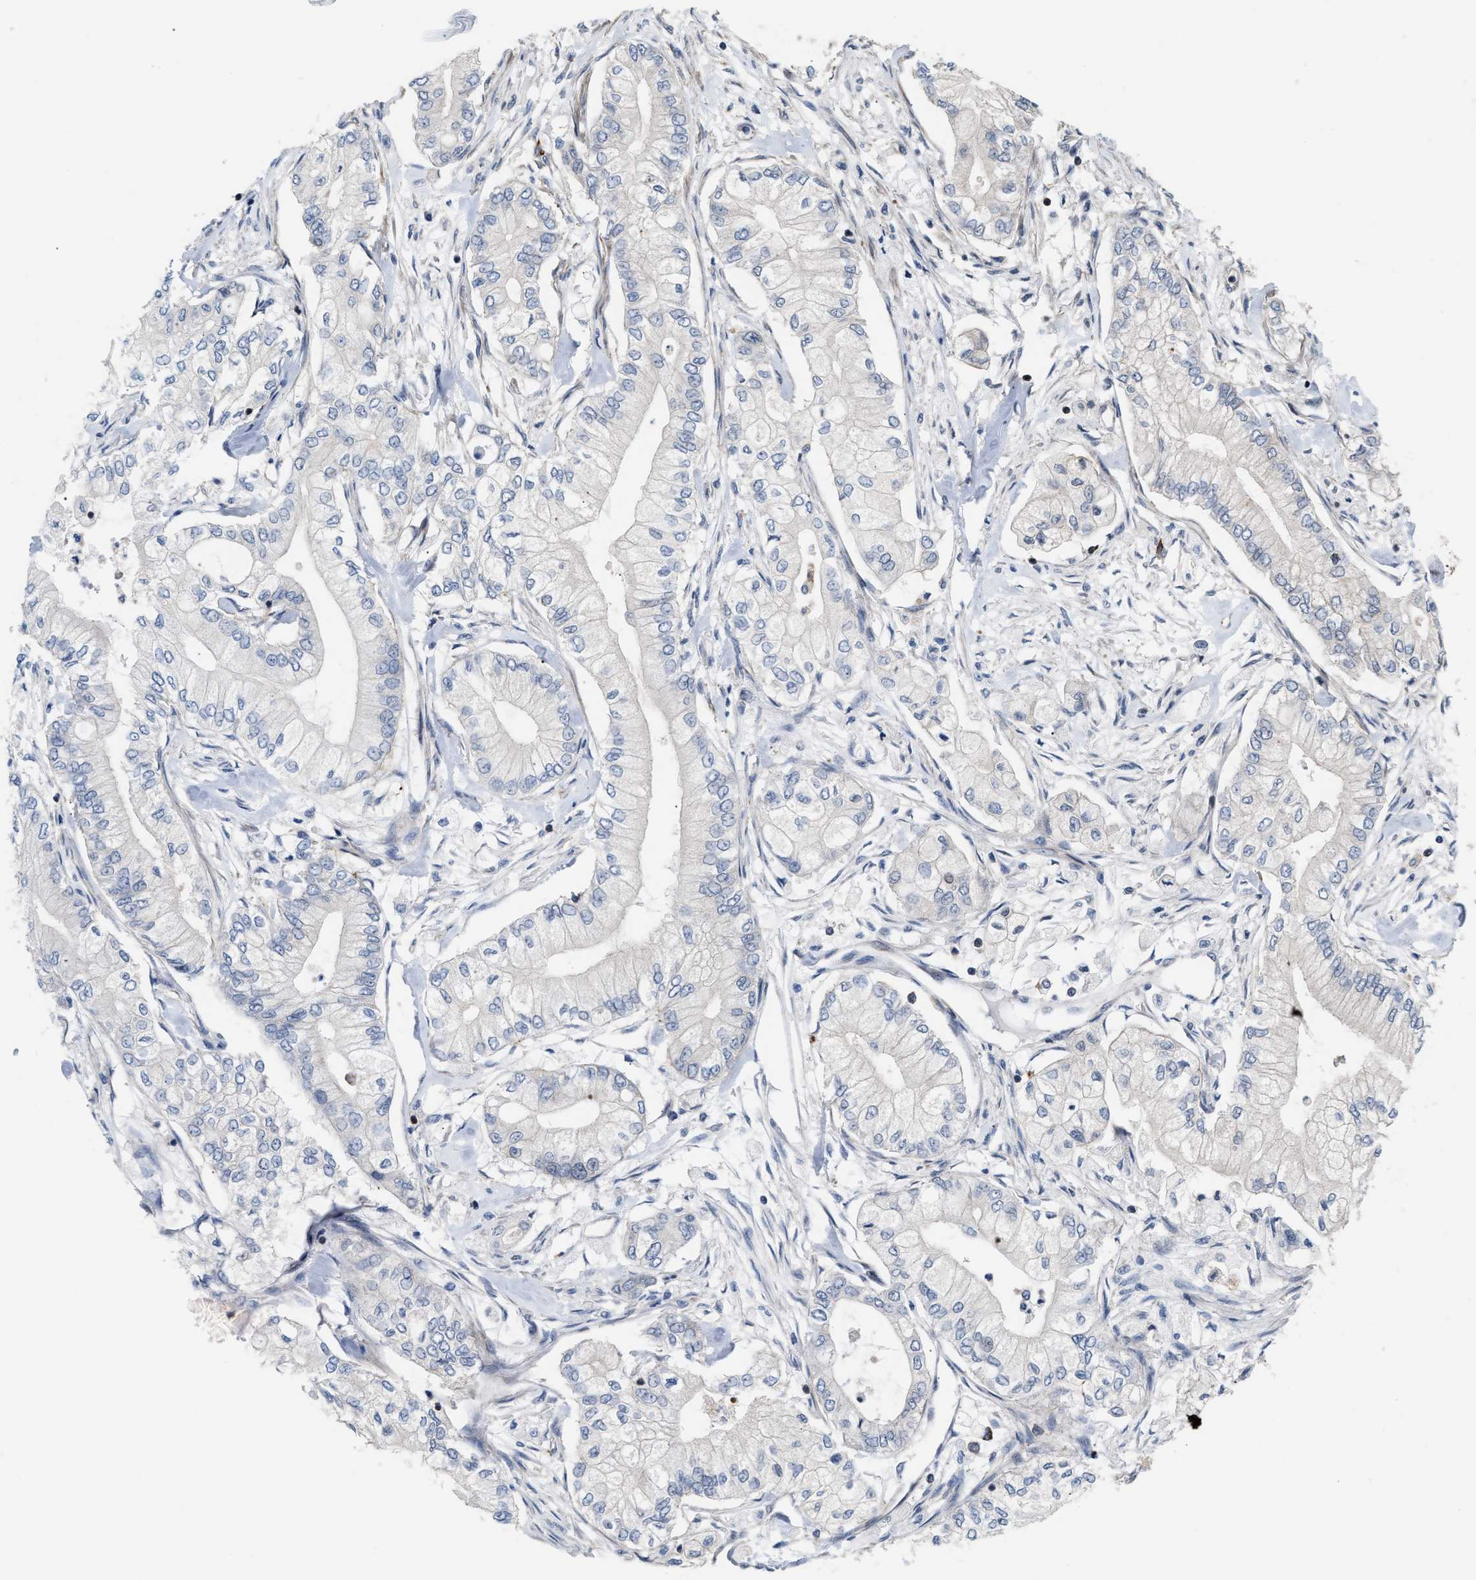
{"staining": {"intensity": "negative", "quantity": "none", "location": "none"}, "tissue": "pancreatic cancer", "cell_type": "Tumor cells", "image_type": "cancer", "snomed": [{"axis": "morphology", "description": "Adenocarcinoma, NOS"}, {"axis": "topography", "description": "Pancreas"}], "caption": "DAB immunohistochemical staining of human pancreatic adenocarcinoma displays no significant staining in tumor cells.", "gene": "STAU2", "patient": {"sex": "male", "age": 70}}